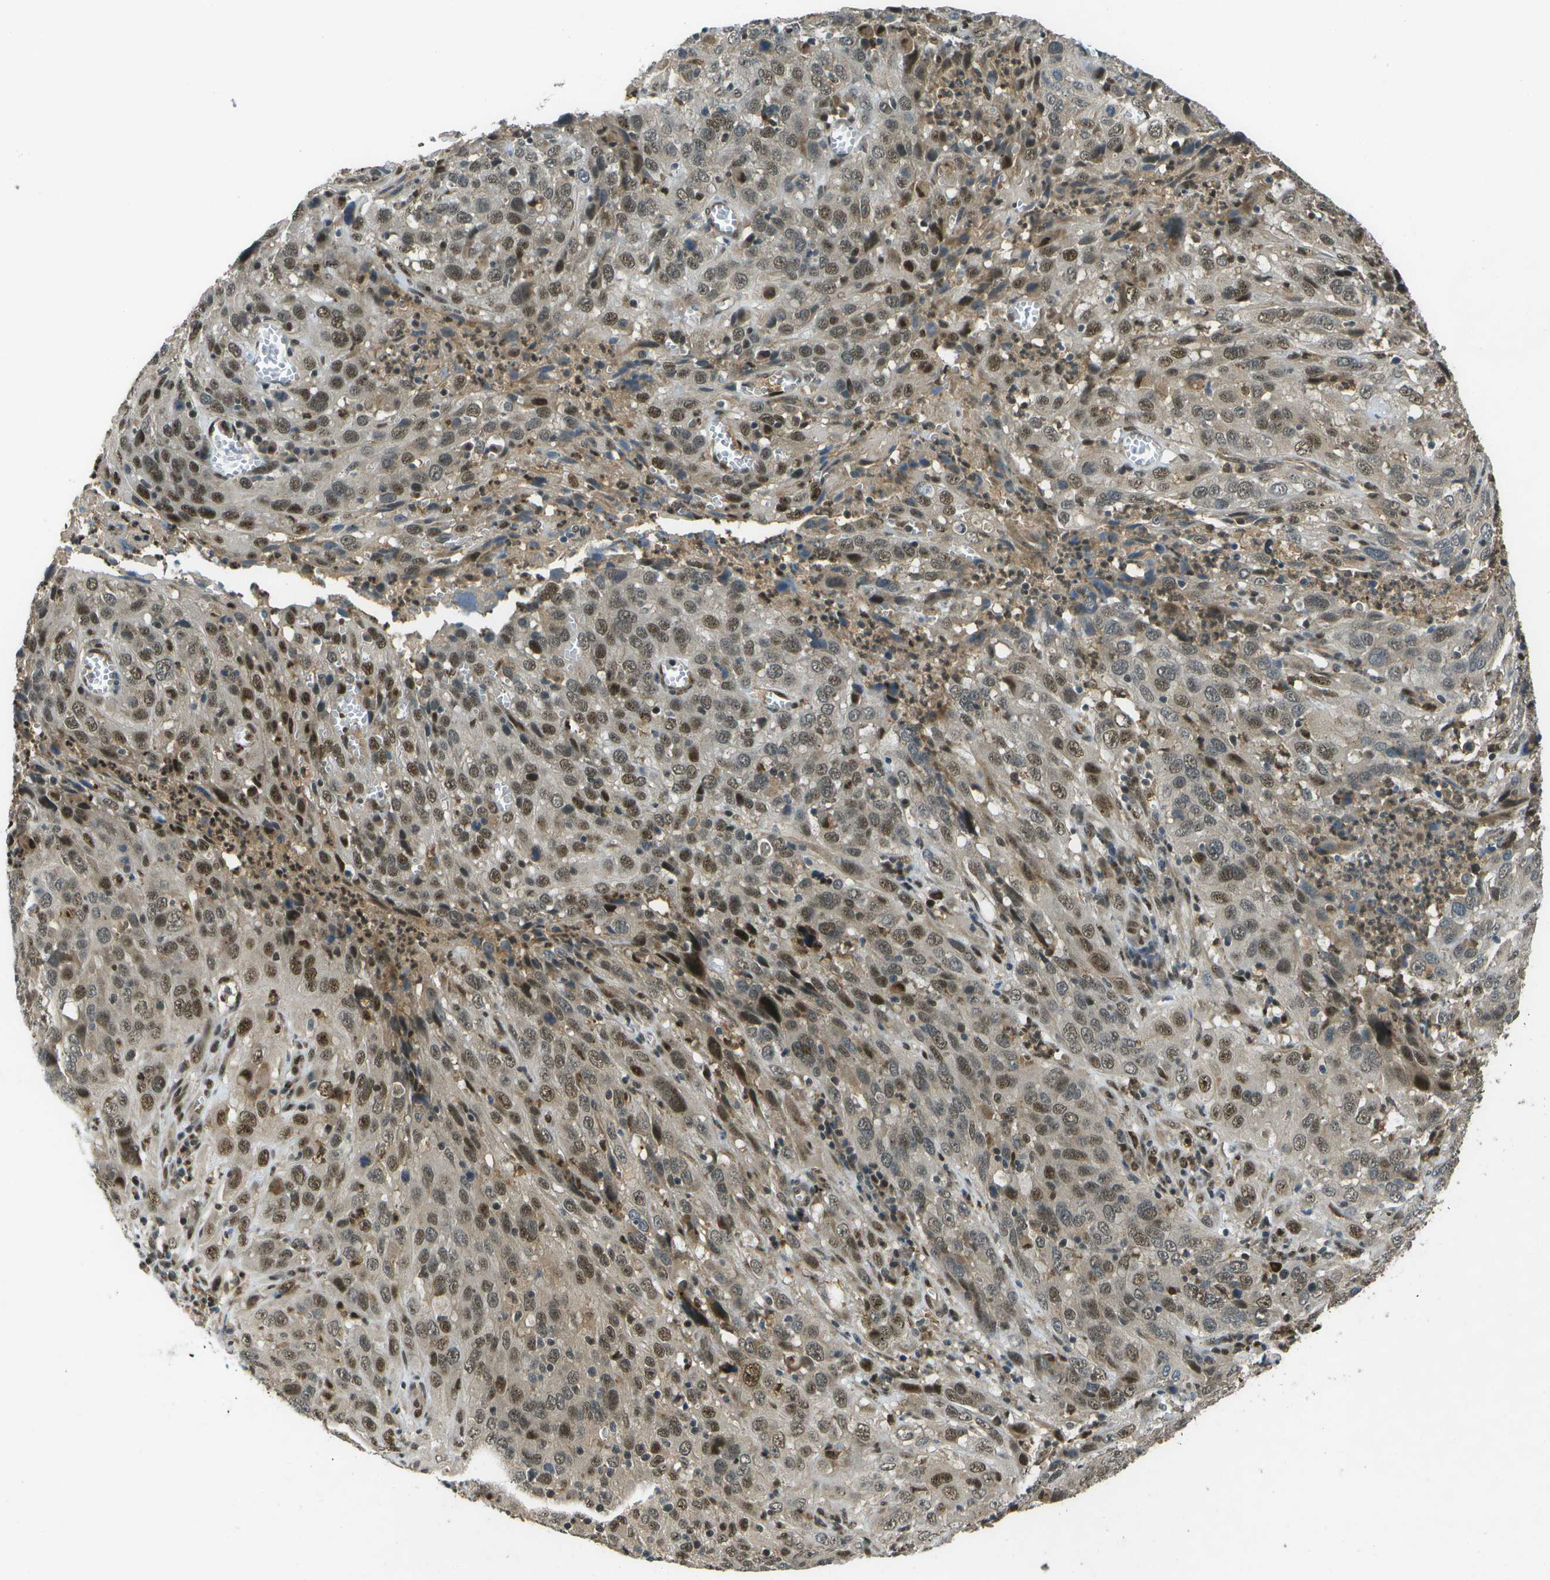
{"staining": {"intensity": "strong", "quantity": "25%-75%", "location": "nuclear"}, "tissue": "cervical cancer", "cell_type": "Tumor cells", "image_type": "cancer", "snomed": [{"axis": "morphology", "description": "Squamous cell carcinoma, NOS"}, {"axis": "topography", "description": "Cervix"}], "caption": "Immunohistochemical staining of human squamous cell carcinoma (cervical) demonstrates high levels of strong nuclear protein staining in approximately 25%-75% of tumor cells.", "gene": "GANC", "patient": {"sex": "female", "age": 32}}